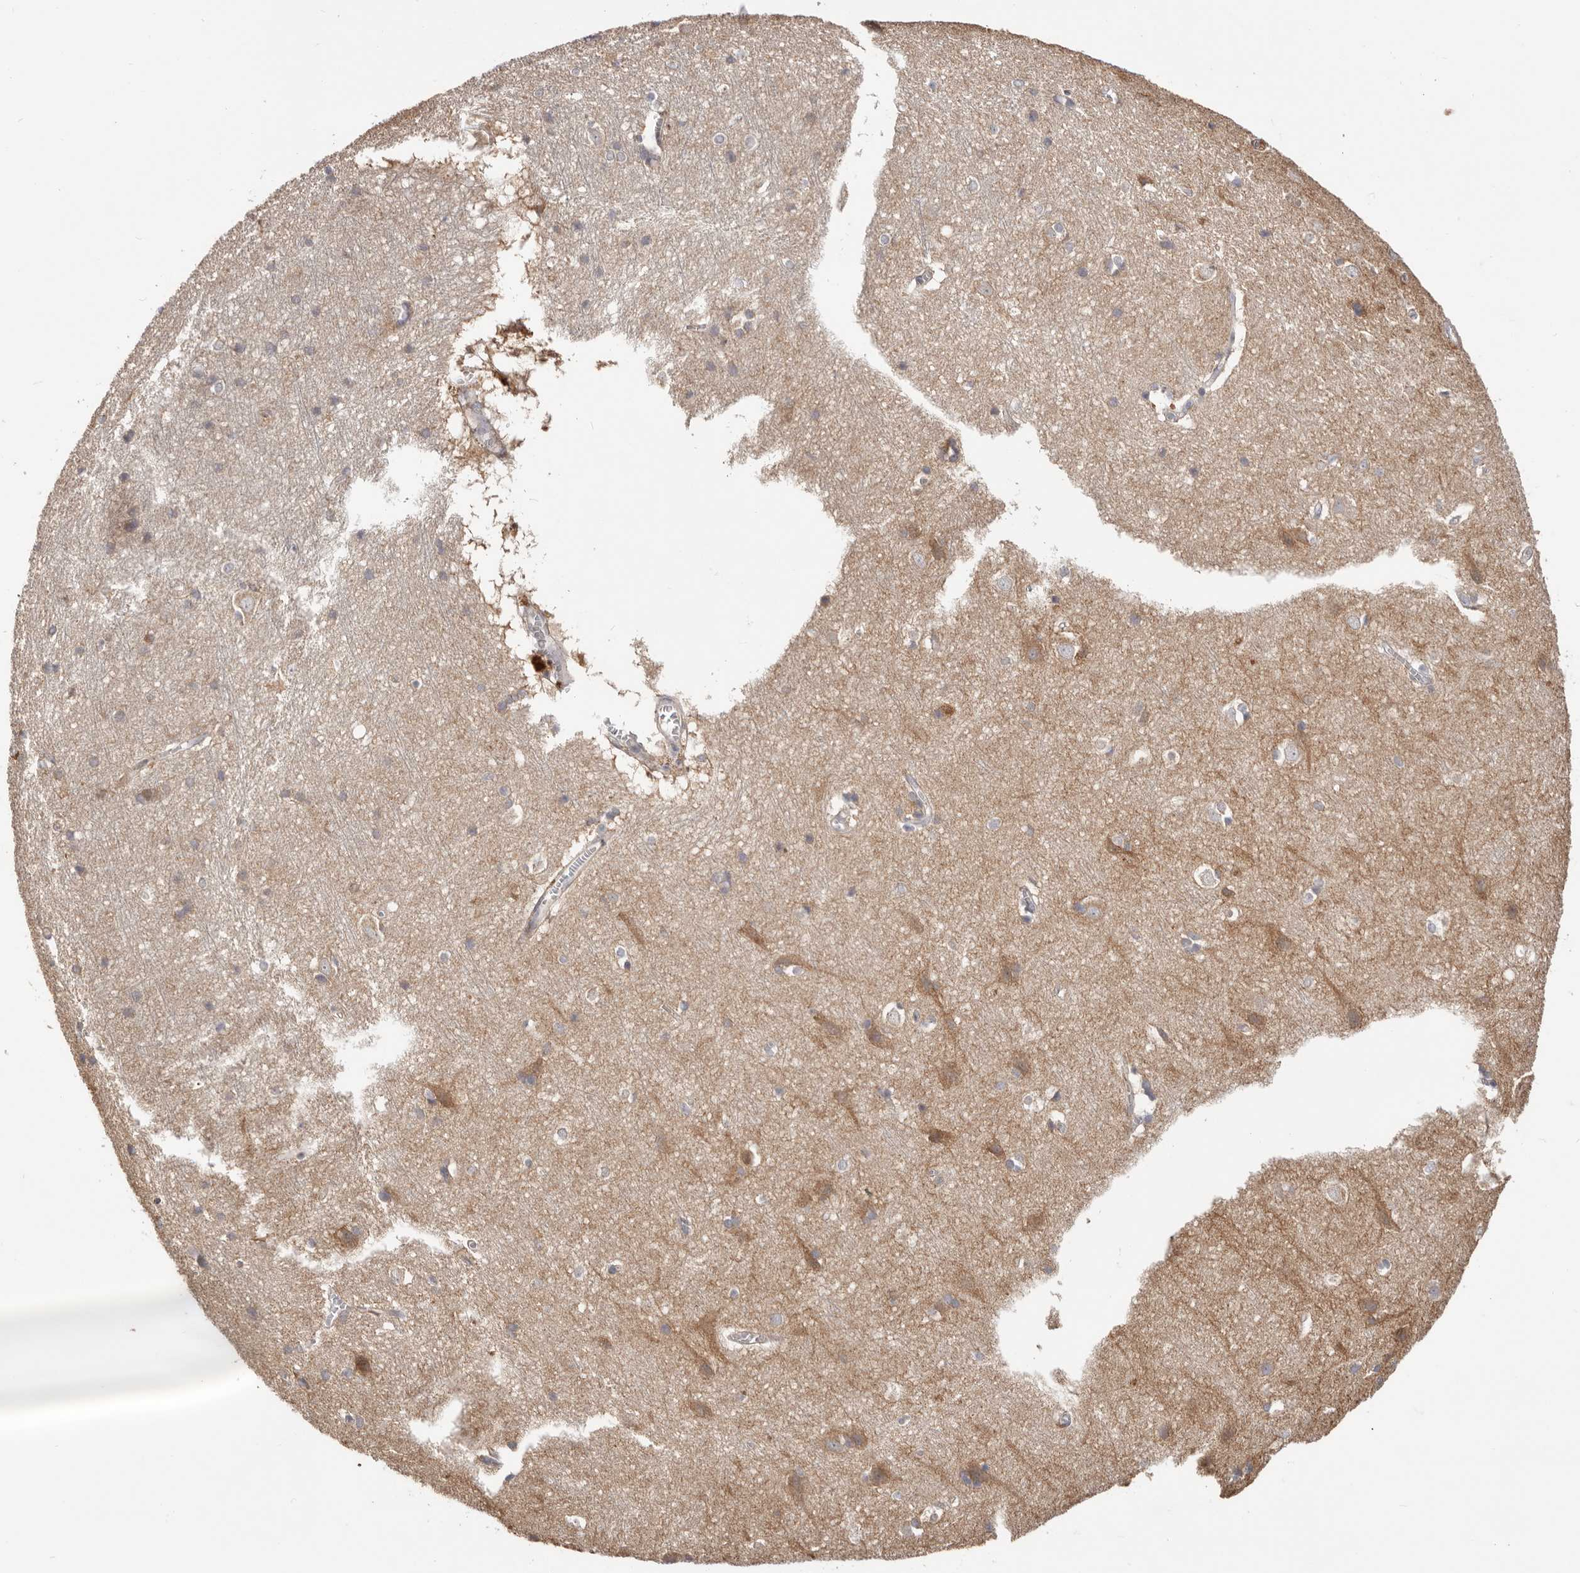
{"staining": {"intensity": "weak", "quantity": "25%-75%", "location": "cytoplasmic/membranous"}, "tissue": "cerebral cortex", "cell_type": "Endothelial cells", "image_type": "normal", "snomed": [{"axis": "morphology", "description": "Normal tissue, NOS"}, {"axis": "topography", "description": "Cerebral cortex"}], "caption": "Protein staining by immunohistochemistry (IHC) displays weak cytoplasmic/membranous expression in approximately 25%-75% of endothelial cells in unremarkable cerebral cortex.", "gene": "LRP6", "patient": {"sex": "male", "age": 54}}